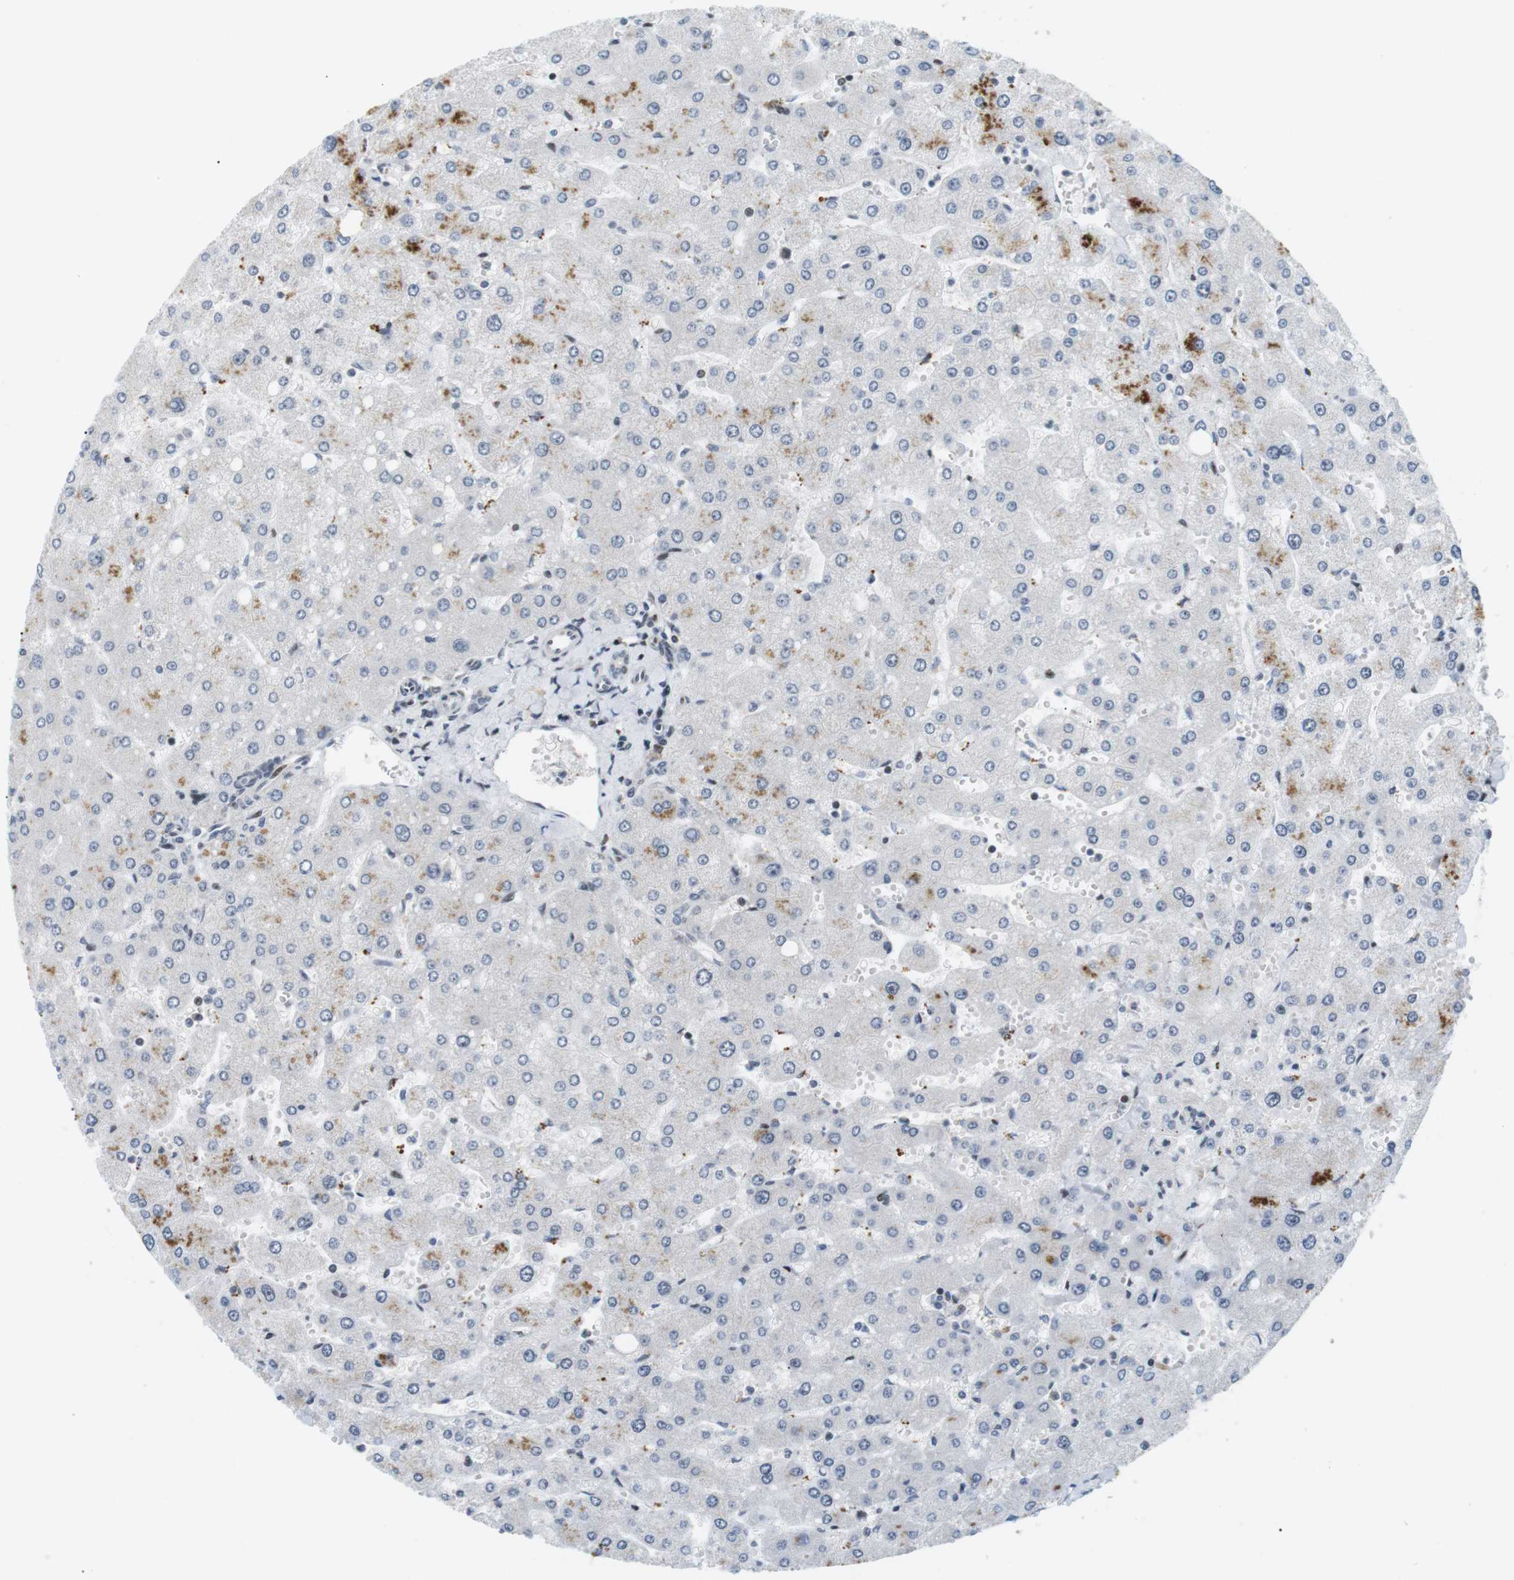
{"staining": {"intensity": "negative", "quantity": "none", "location": "none"}, "tissue": "liver", "cell_type": "Cholangiocytes", "image_type": "normal", "snomed": [{"axis": "morphology", "description": "Normal tissue, NOS"}, {"axis": "topography", "description": "Liver"}], "caption": "High power microscopy image of an IHC photomicrograph of unremarkable liver, revealing no significant staining in cholangiocytes. (Brightfield microscopy of DAB (3,3'-diaminobenzidine) IHC at high magnification).", "gene": "CDC27", "patient": {"sex": "male", "age": 55}}